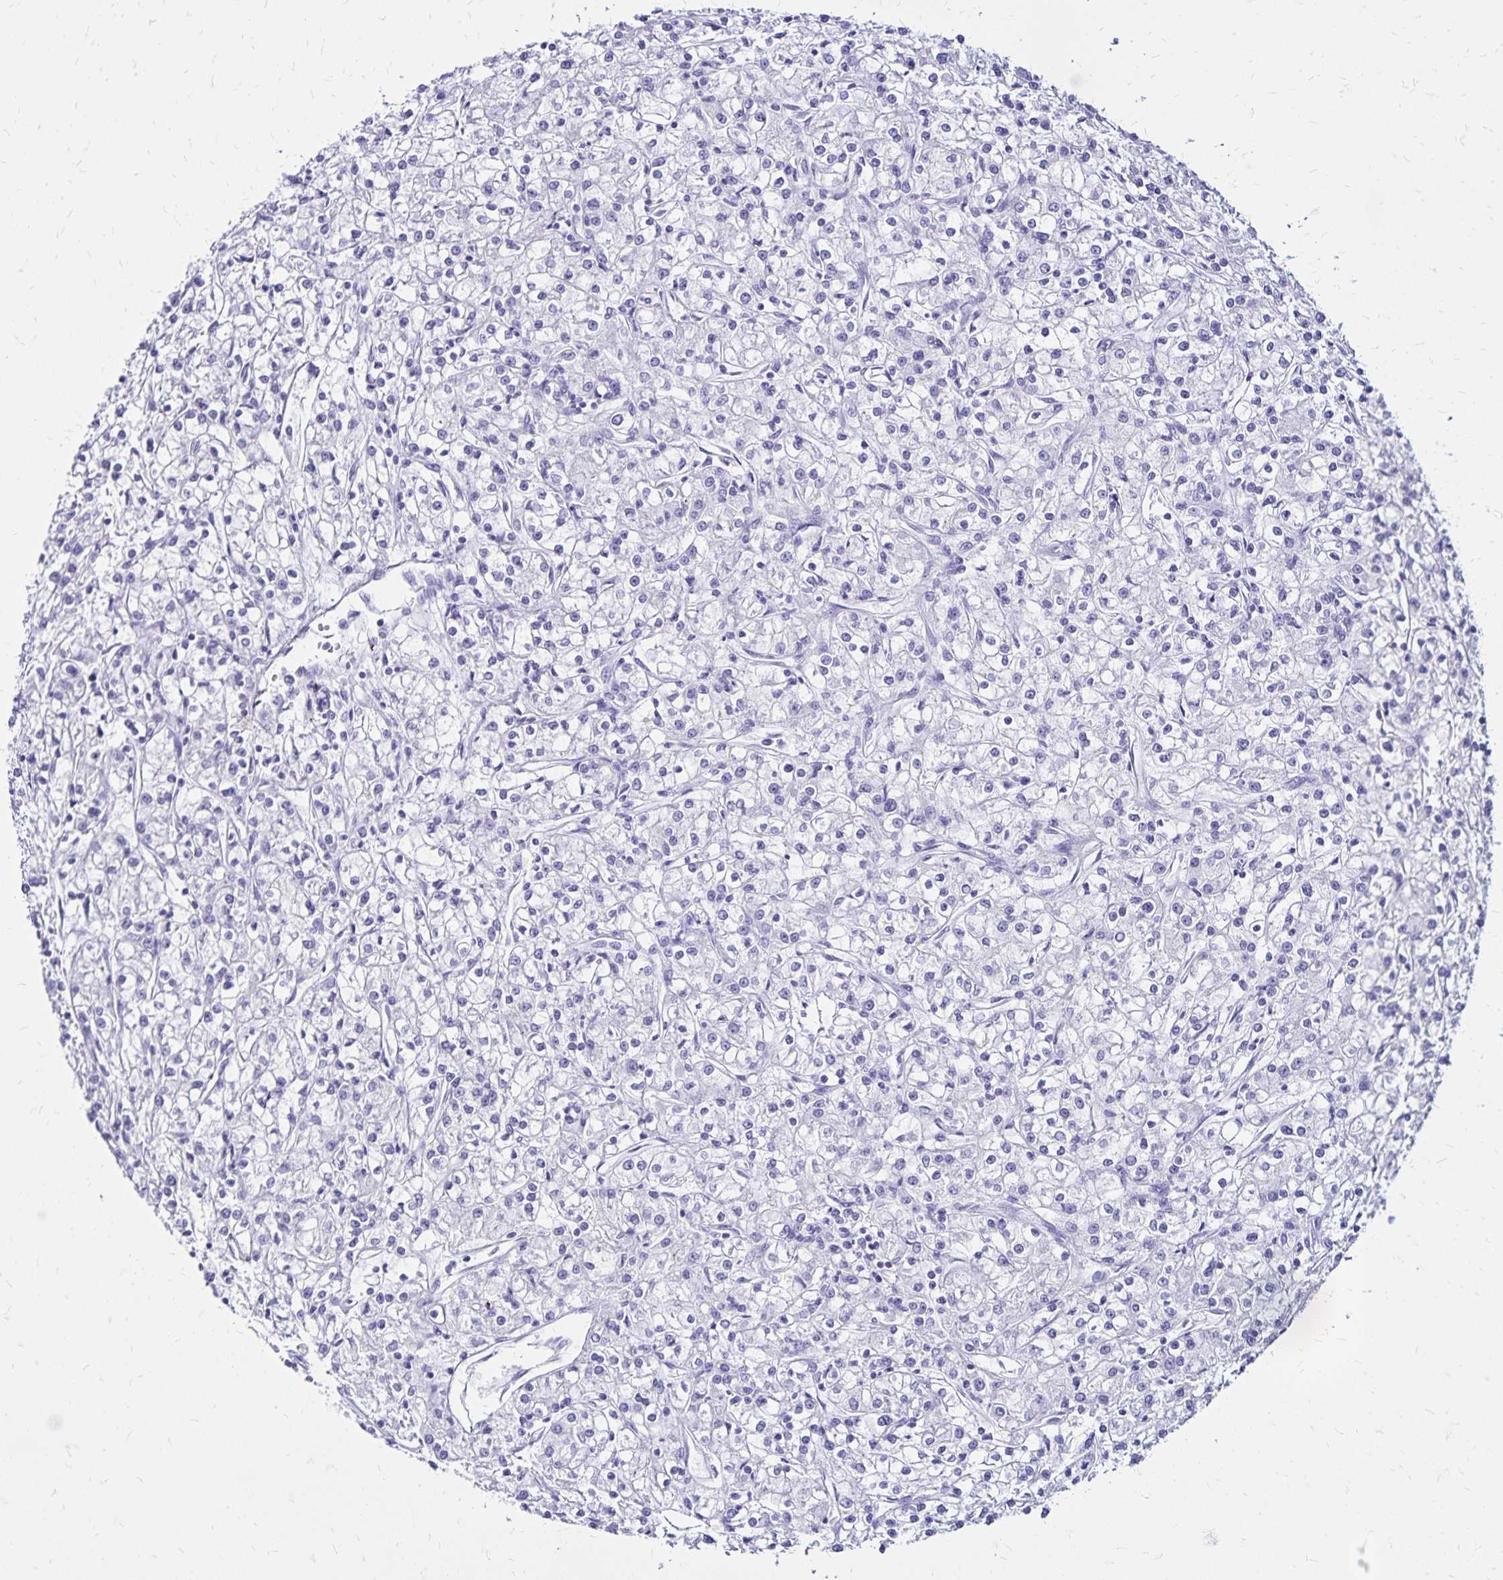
{"staining": {"intensity": "negative", "quantity": "none", "location": "none"}, "tissue": "renal cancer", "cell_type": "Tumor cells", "image_type": "cancer", "snomed": [{"axis": "morphology", "description": "Adenocarcinoma, NOS"}, {"axis": "topography", "description": "Kidney"}], "caption": "Protein analysis of renal cancer (adenocarcinoma) reveals no significant staining in tumor cells.", "gene": "LIN28B", "patient": {"sex": "female", "age": 59}}